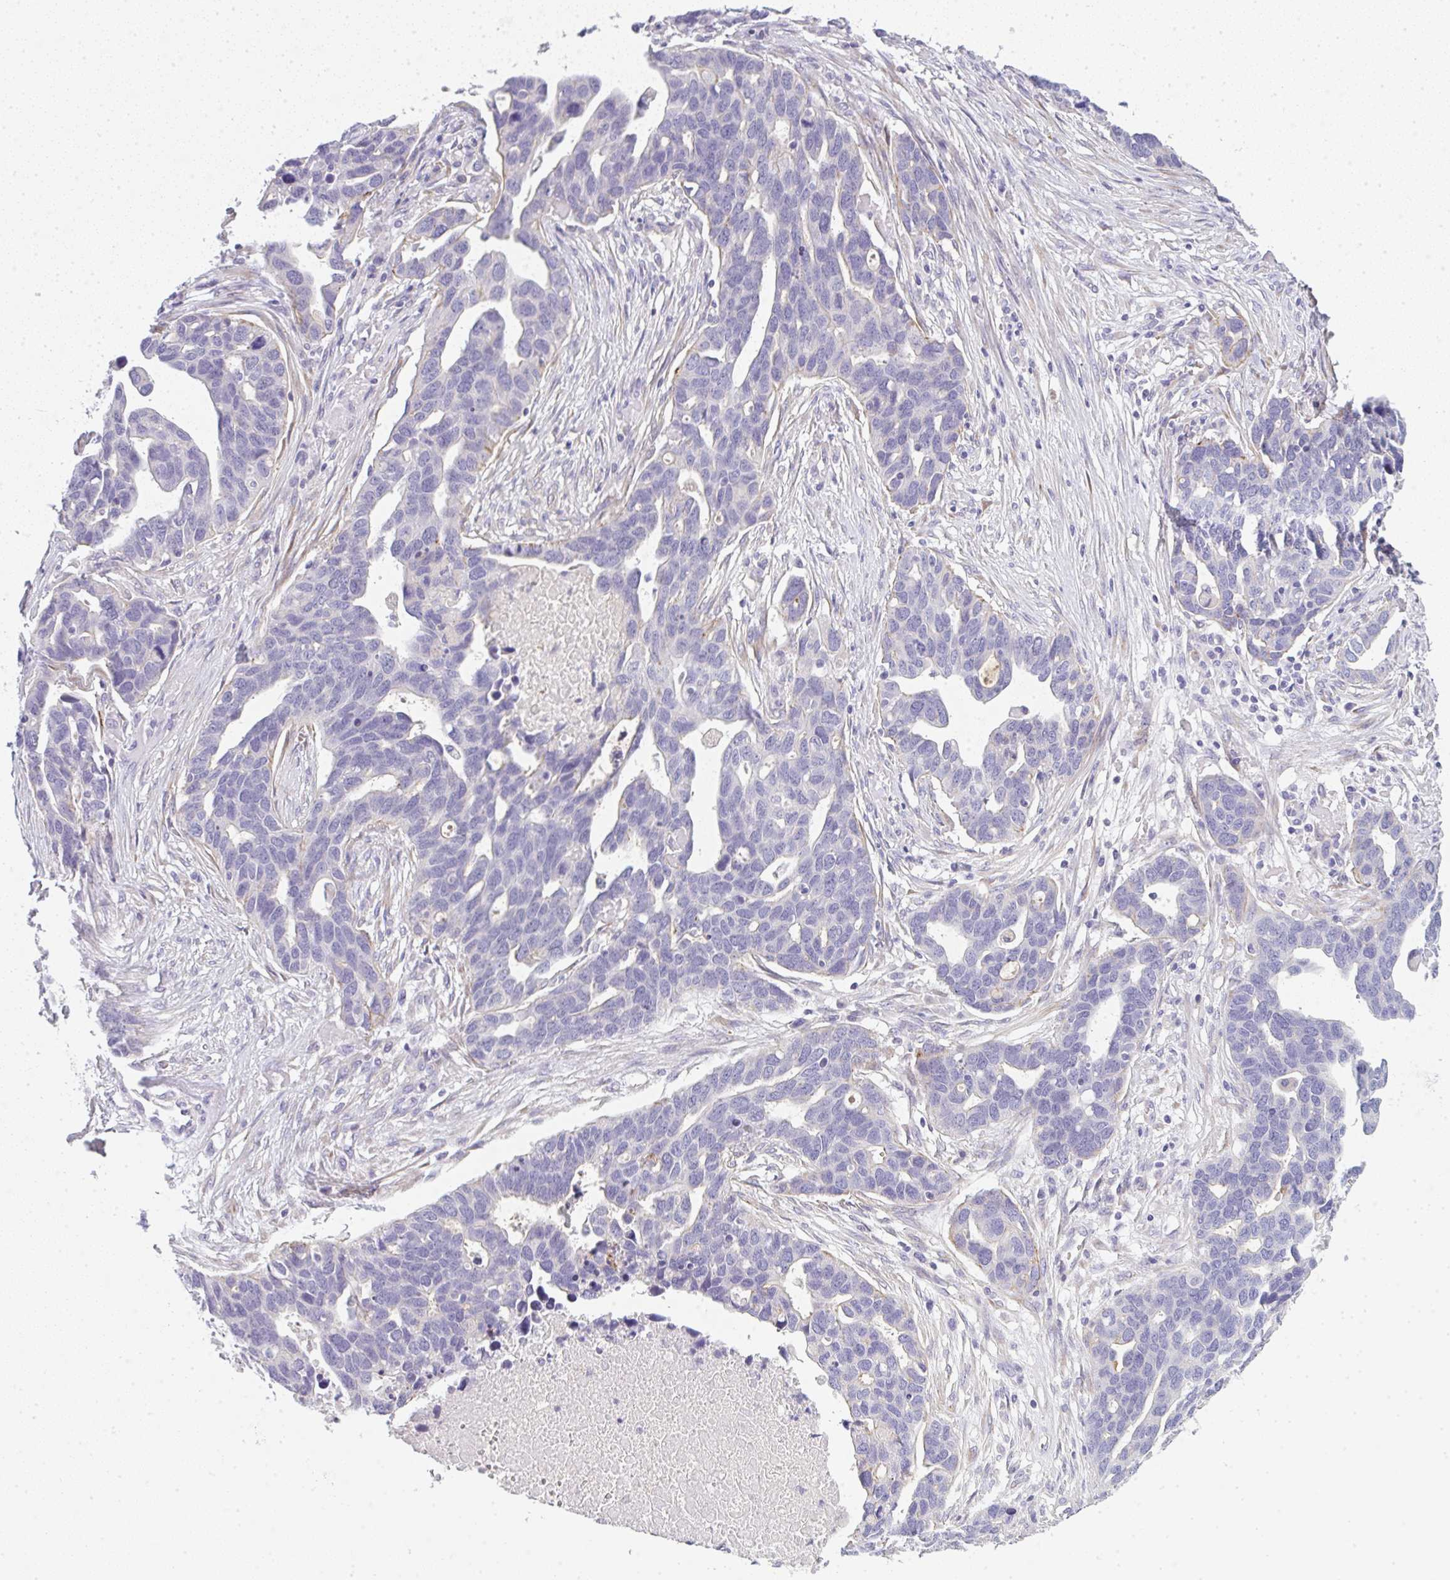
{"staining": {"intensity": "moderate", "quantity": "<25%", "location": "cytoplasmic/membranous"}, "tissue": "ovarian cancer", "cell_type": "Tumor cells", "image_type": "cancer", "snomed": [{"axis": "morphology", "description": "Cystadenocarcinoma, serous, NOS"}, {"axis": "topography", "description": "Ovary"}], "caption": "About <25% of tumor cells in ovarian cancer (serous cystadenocarcinoma) show moderate cytoplasmic/membranous protein staining as visualized by brown immunohistochemical staining.", "gene": "LPAR4", "patient": {"sex": "female", "age": 54}}